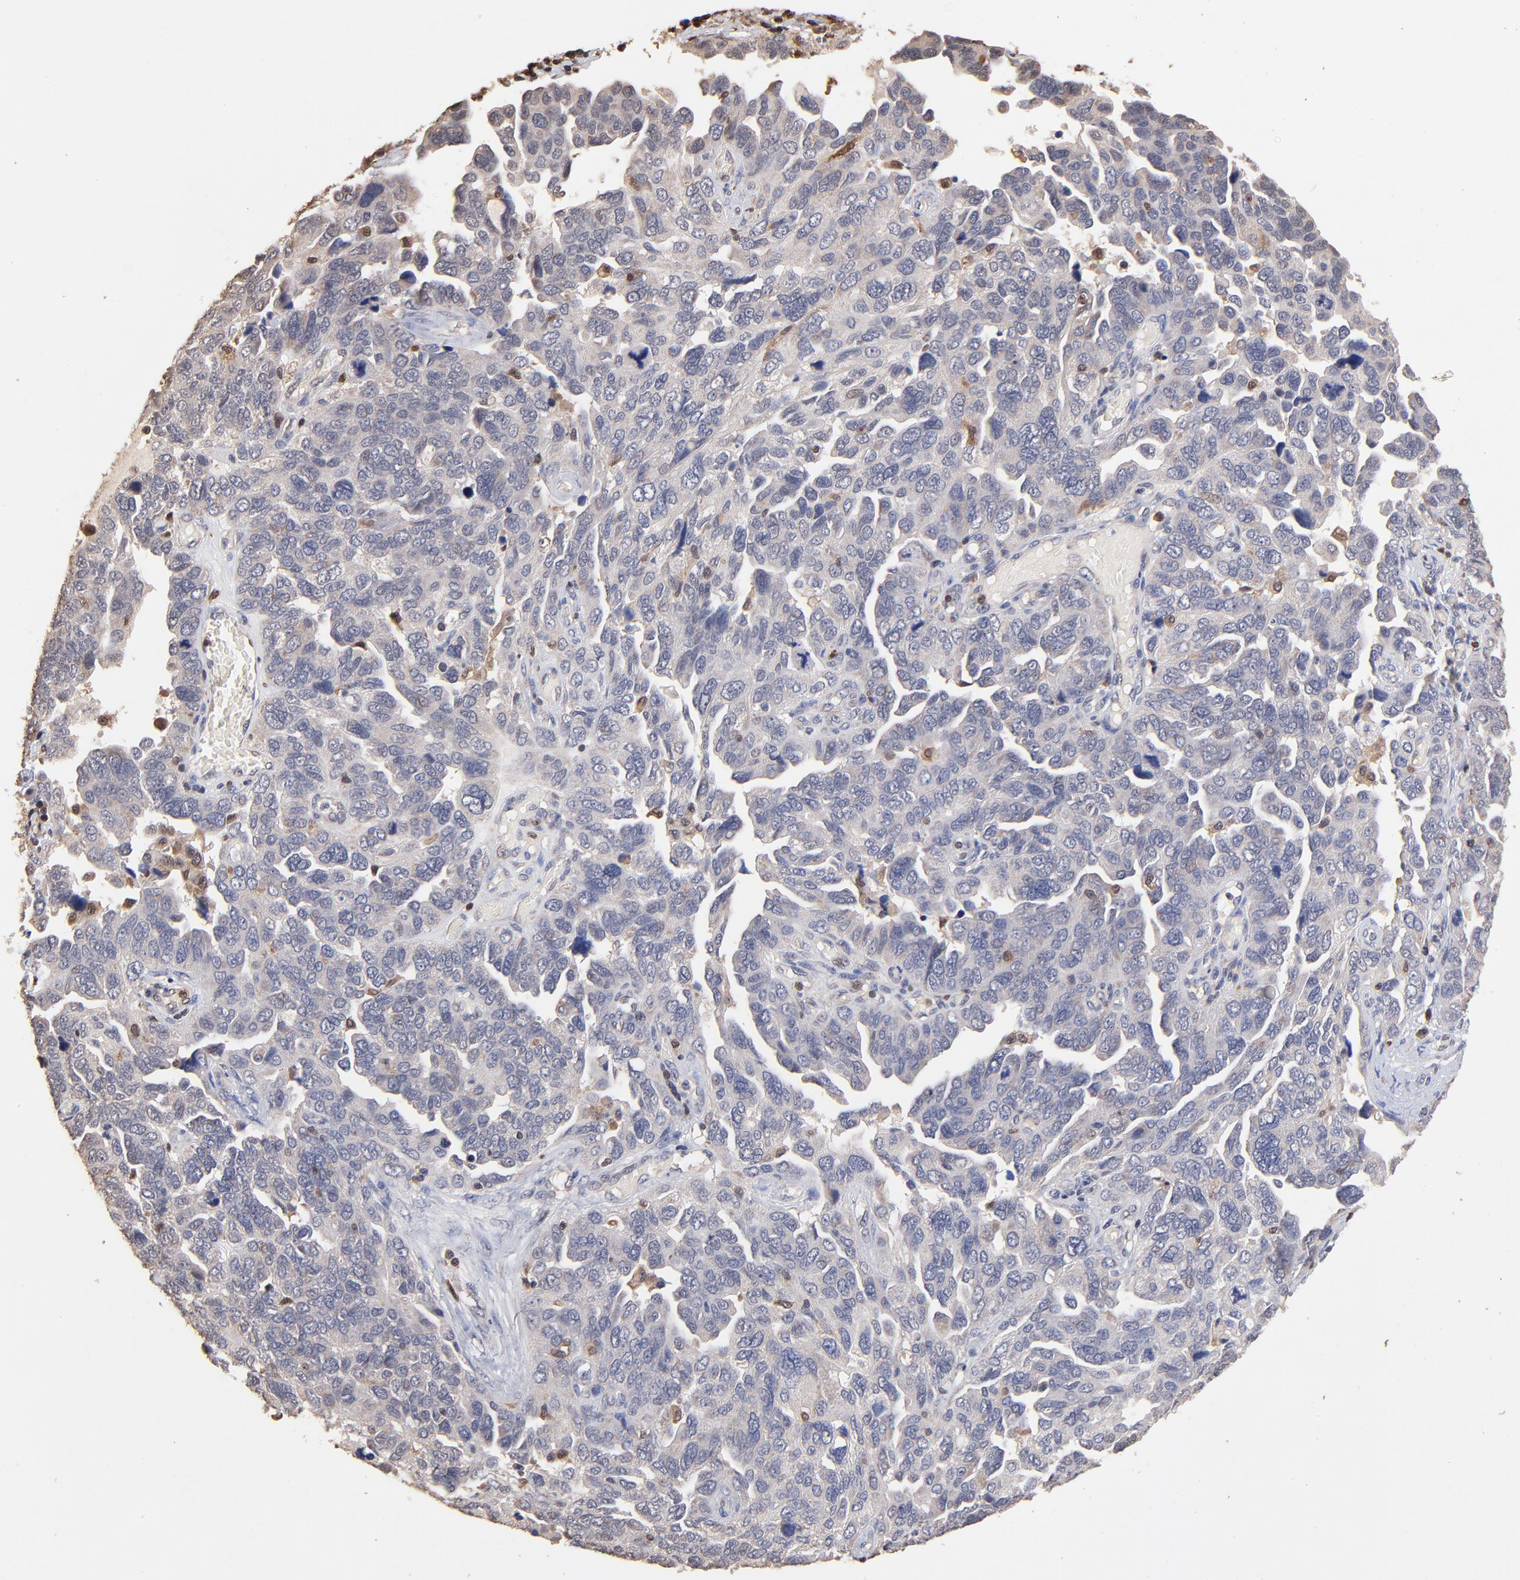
{"staining": {"intensity": "negative", "quantity": "none", "location": "none"}, "tissue": "ovarian cancer", "cell_type": "Tumor cells", "image_type": "cancer", "snomed": [{"axis": "morphology", "description": "Cystadenocarcinoma, serous, NOS"}, {"axis": "topography", "description": "Ovary"}], "caption": "Immunohistochemistry (IHC) photomicrograph of neoplastic tissue: human ovarian cancer (serous cystadenocarcinoma) stained with DAB displays no significant protein expression in tumor cells.", "gene": "CASP1", "patient": {"sex": "female", "age": 64}}